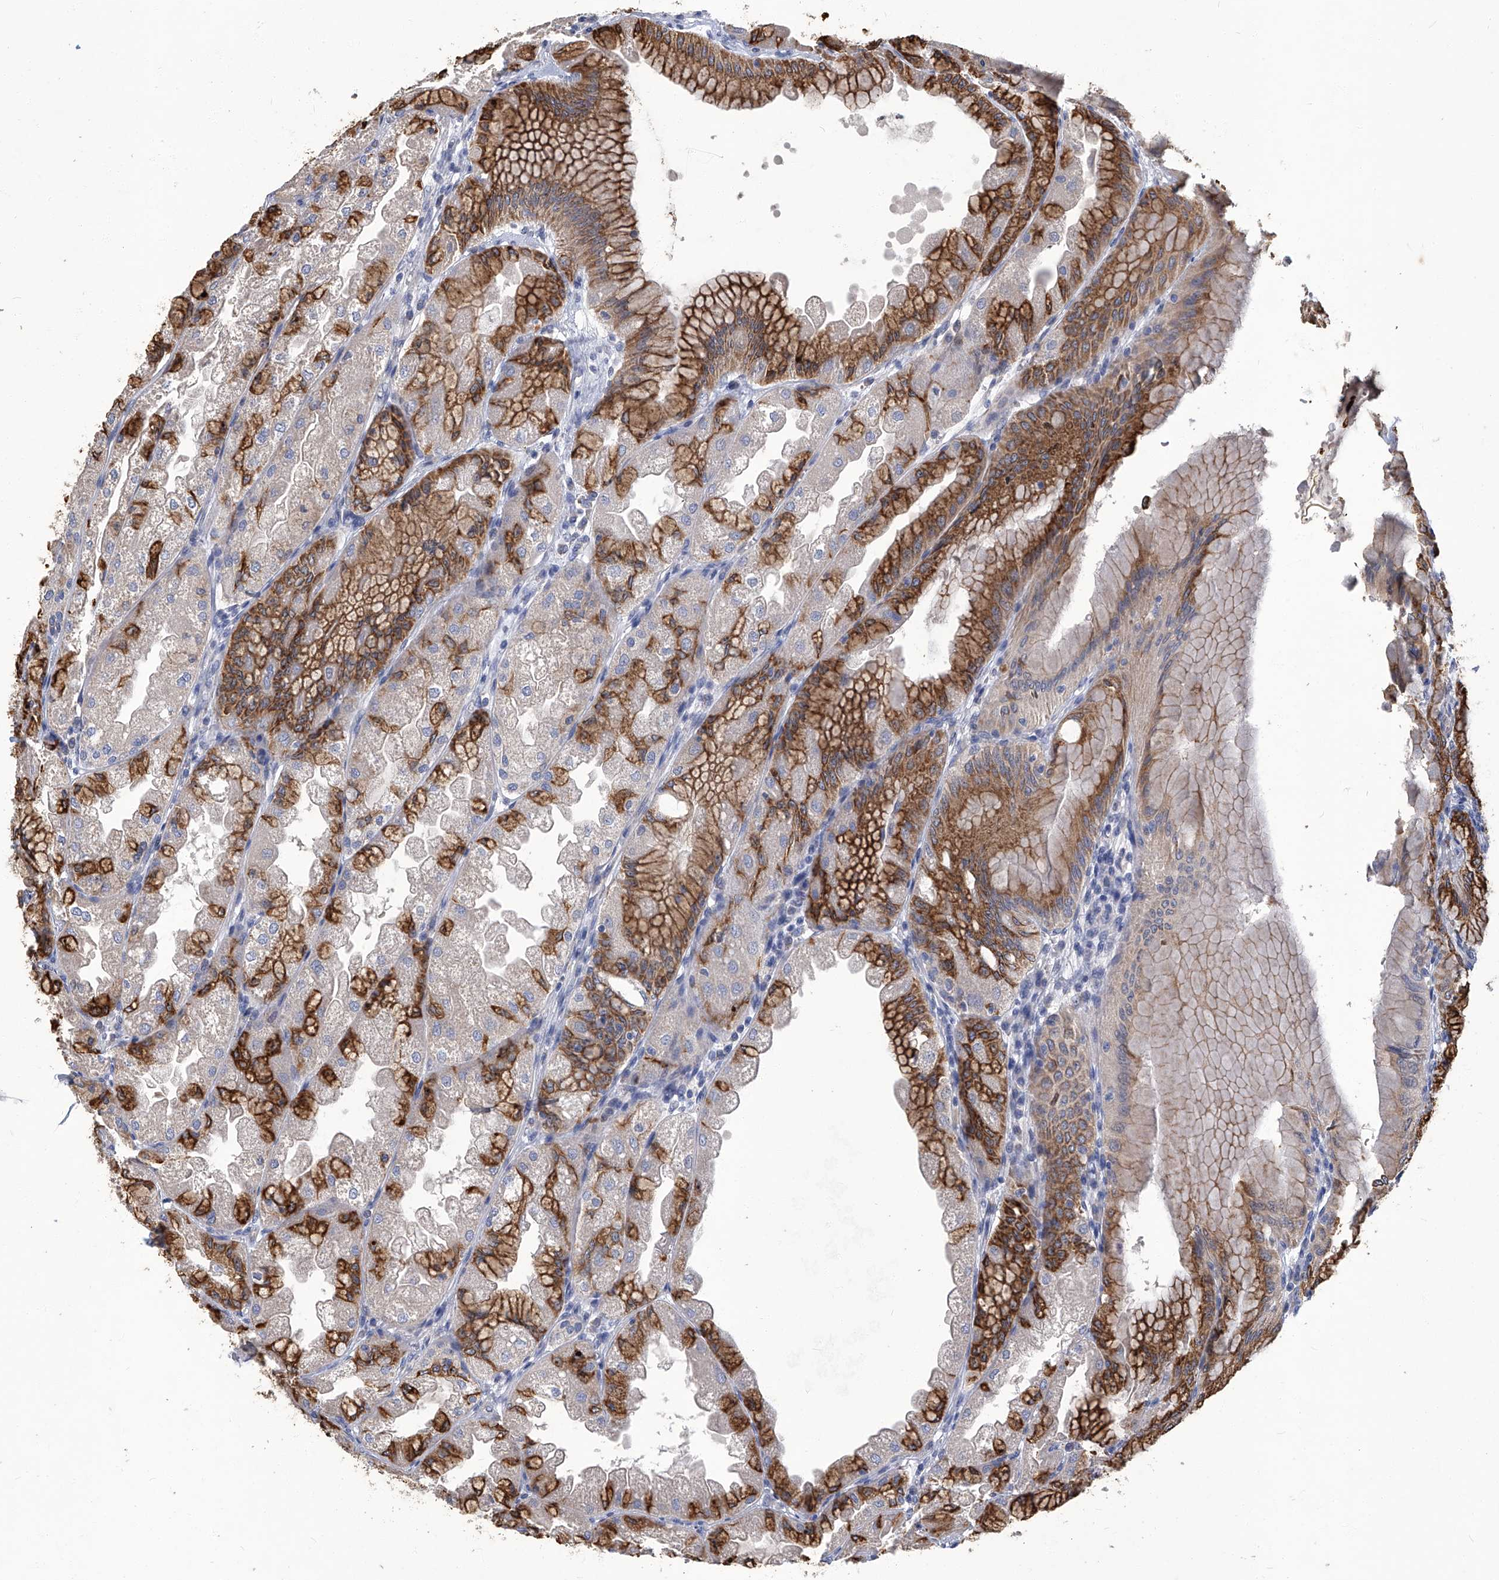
{"staining": {"intensity": "strong", "quantity": "25%-75%", "location": "cytoplasmic/membranous"}, "tissue": "stomach", "cell_type": "Glandular cells", "image_type": "normal", "snomed": [{"axis": "morphology", "description": "Normal tissue, NOS"}, {"axis": "topography", "description": "Stomach, upper"}], "caption": "Protein staining of unremarkable stomach exhibits strong cytoplasmic/membranous expression in about 25%-75% of glandular cells.", "gene": "TGFBR1", "patient": {"sex": "male", "age": 47}}